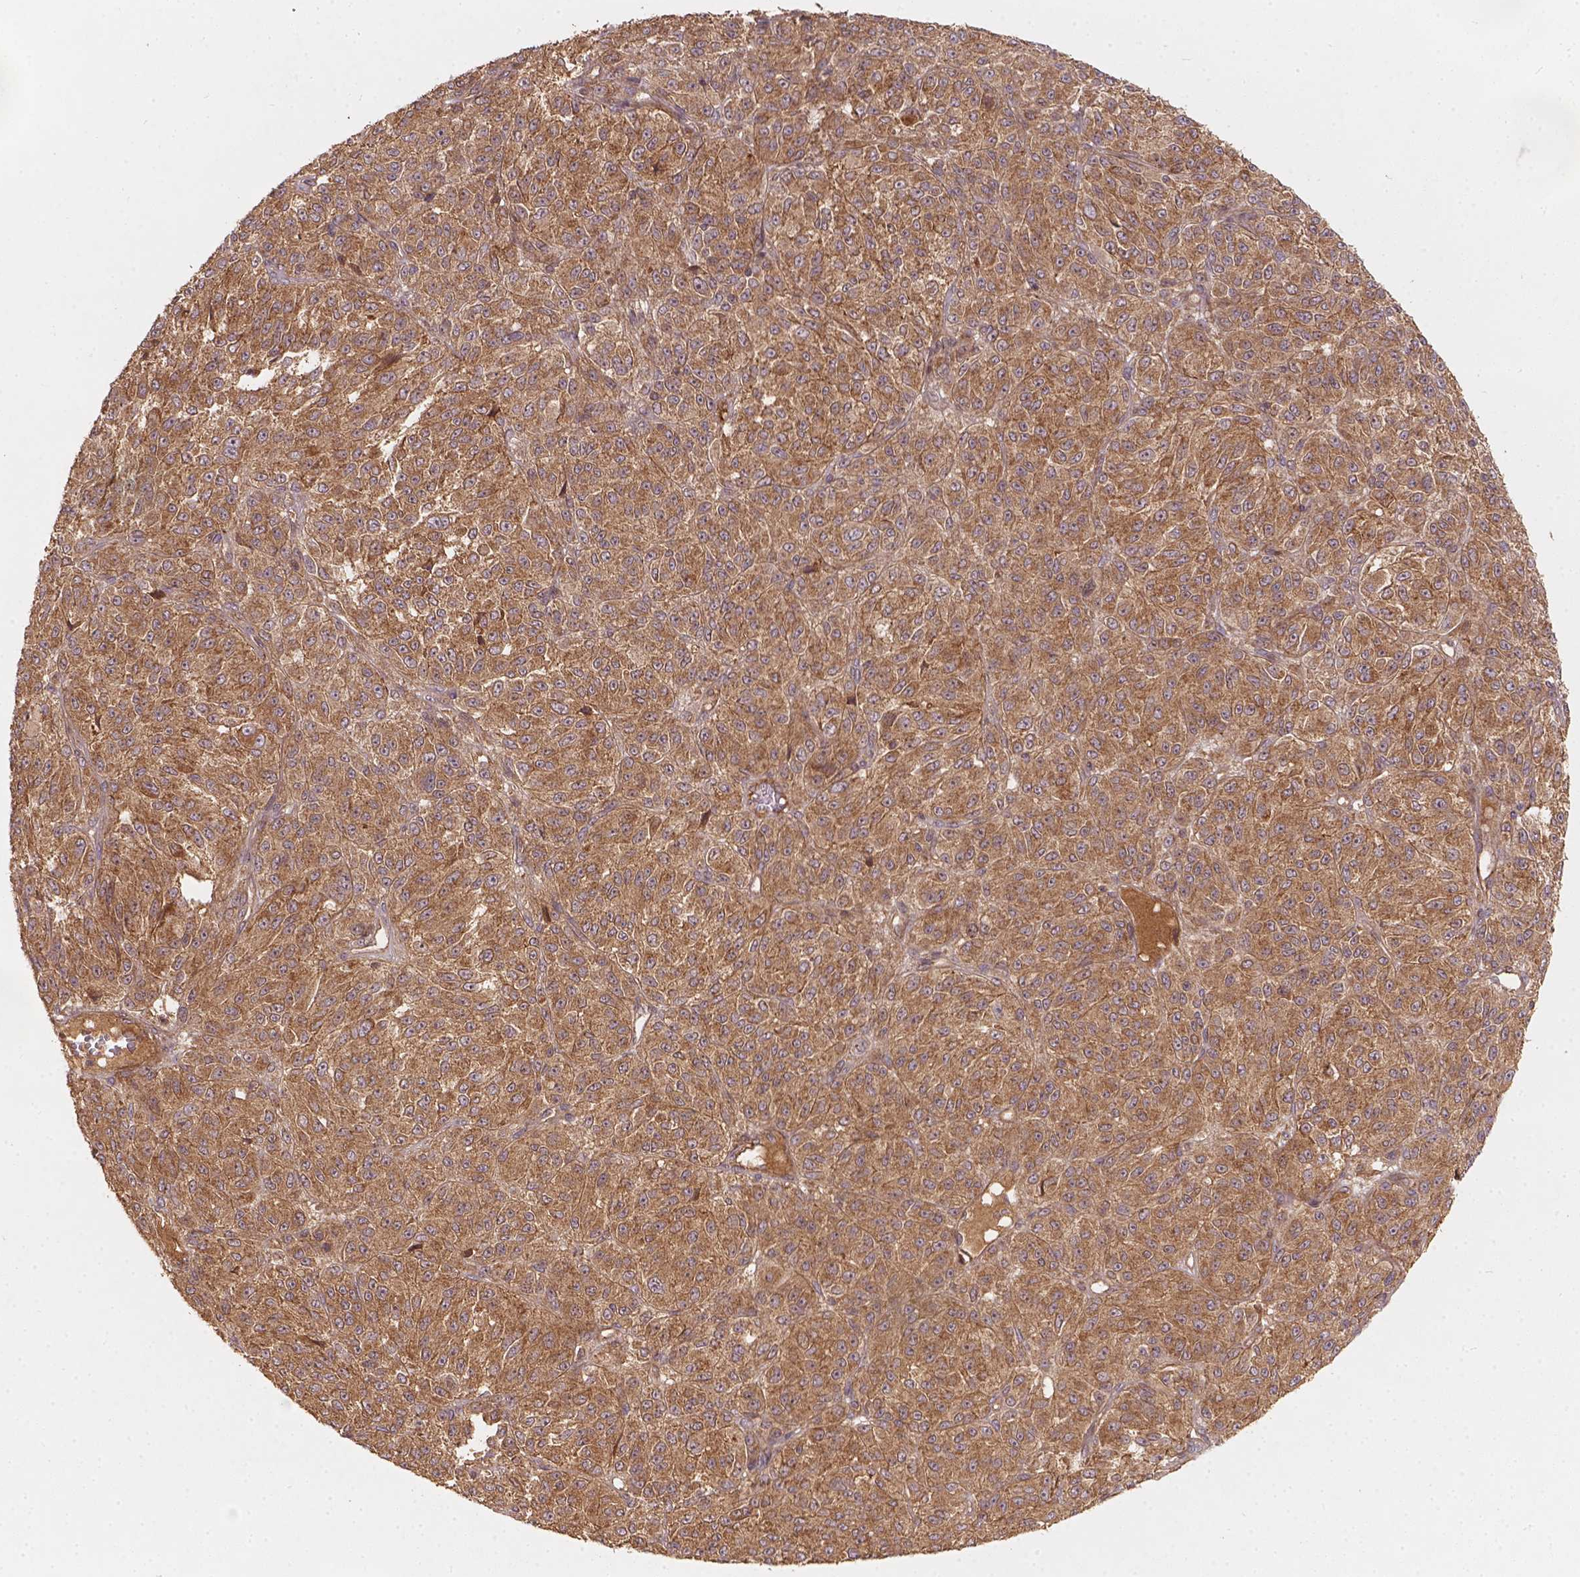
{"staining": {"intensity": "moderate", "quantity": ">75%", "location": "cytoplasmic/membranous"}, "tissue": "melanoma", "cell_type": "Tumor cells", "image_type": "cancer", "snomed": [{"axis": "morphology", "description": "Malignant melanoma, Metastatic site"}, {"axis": "topography", "description": "Brain"}], "caption": "Immunohistochemistry (IHC) (DAB) staining of melanoma reveals moderate cytoplasmic/membranous protein staining in about >75% of tumor cells.", "gene": "XPR1", "patient": {"sex": "female", "age": 56}}